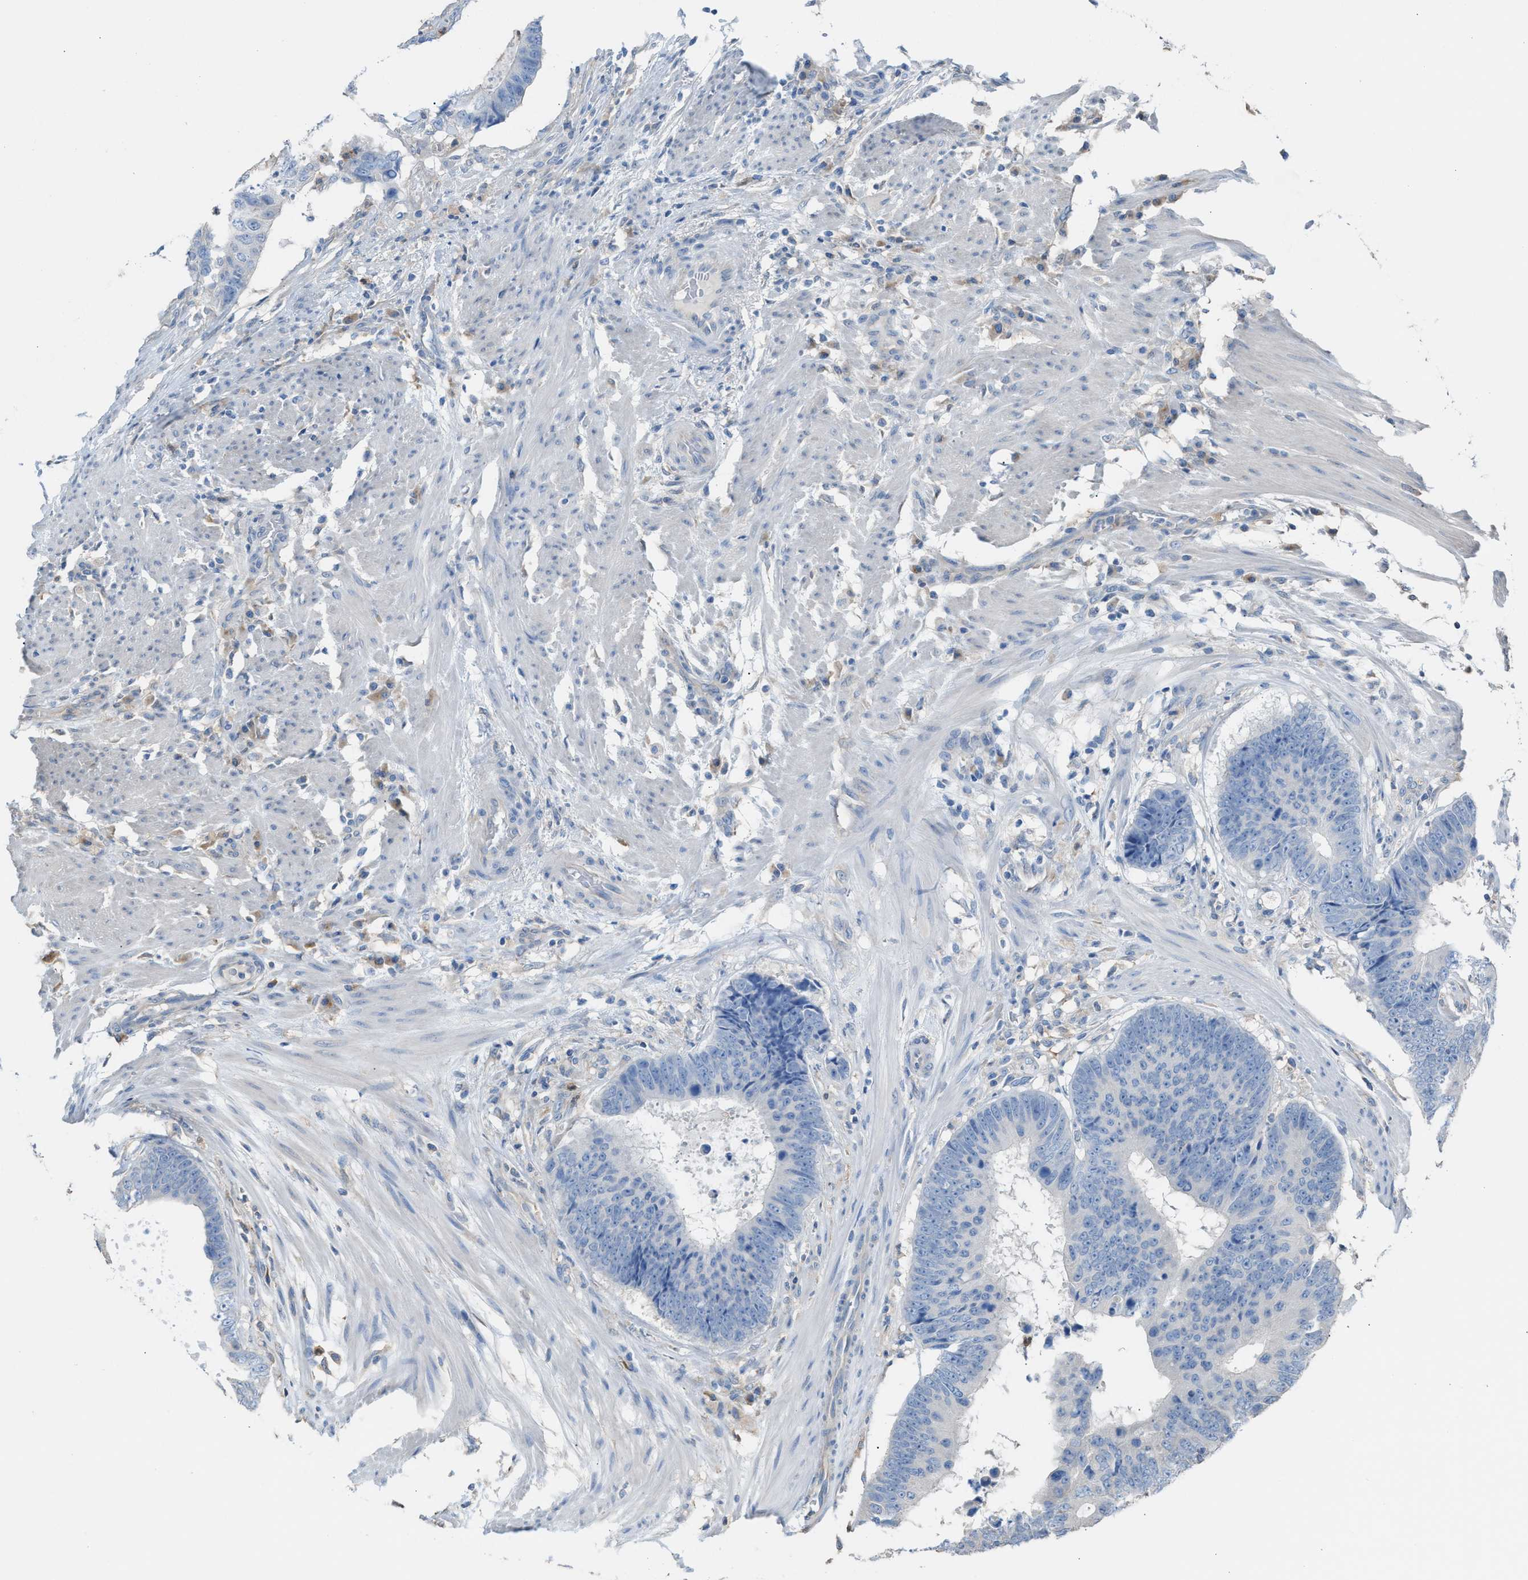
{"staining": {"intensity": "negative", "quantity": "none", "location": "none"}, "tissue": "colorectal cancer", "cell_type": "Tumor cells", "image_type": "cancer", "snomed": [{"axis": "morphology", "description": "Adenocarcinoma, NOS"}, {"axis": "topography", "description": "Colon"}], "caption": "Colorectal cancer (adenocarcinoma) was stained to show a protein in brown. There is no significant expression in tumor cells.", "gene": "NQO2", "patient": {"sex": "male", "age": 56}}